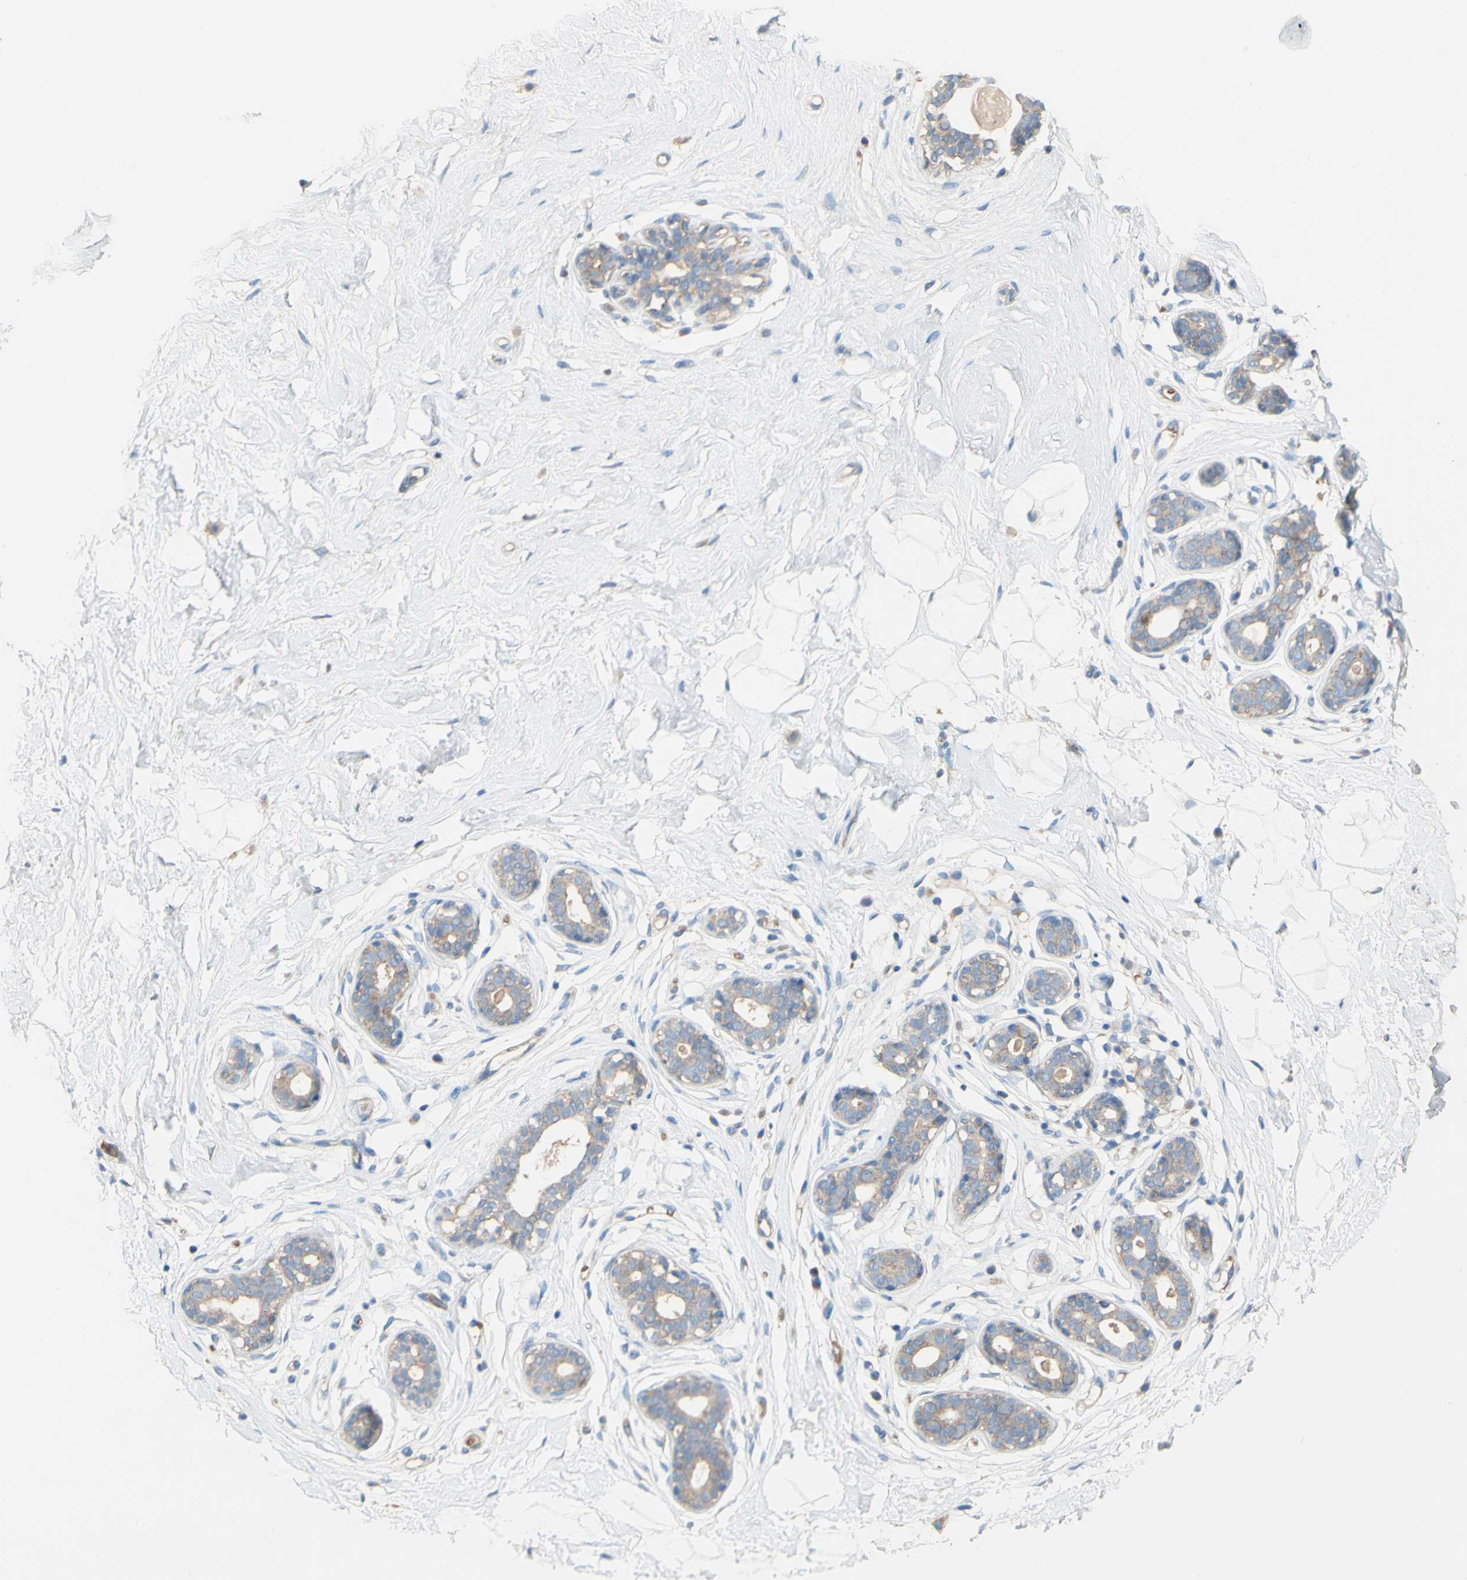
{"staining": {"intensity": "negative", "quantity": "none", "location": "none"}, "tissue": "breast", "cell_type": "Adipocytes", "image_type": "normal", "snomed": [{"axis": "morphology", "description": "Normal tissue, NOS"}, {"axis": "topography", "description": "Breast"}], "caption": "Adipocytes show no significant protein positivity in benign breast. (Stains: DAB immunohistochemistry with hematoxylin counter stain, Microscopy: brightfield microscopy at high magnification).", "gene": "DKK3", "patient": {"sex": "female", "age": 23}}